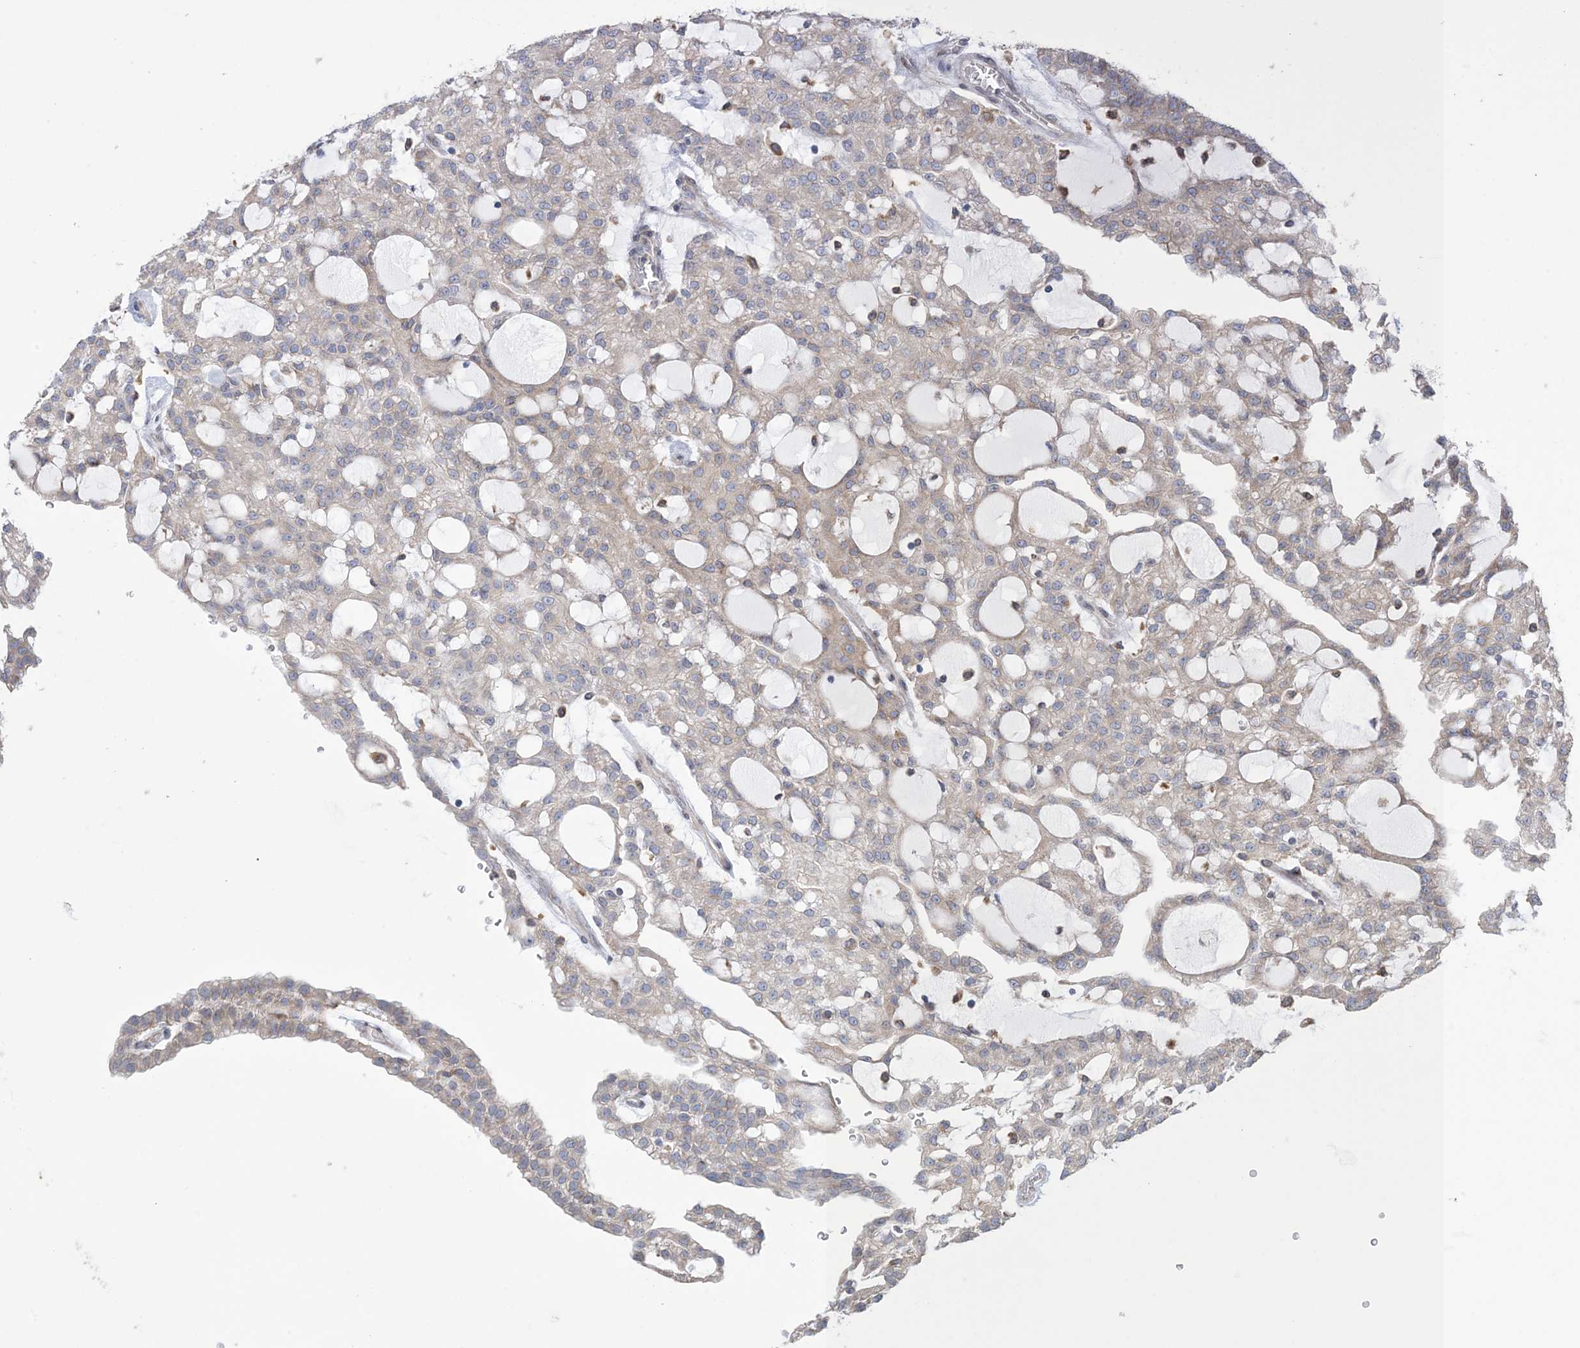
{"staining": {"intensity": "weak", "quantity": "<25%", "location": "cytoplasmic/membranous"}, "tissue": "renal cancer", "cell_type": "Tumor cells", "image_type": "cancer", "snomed": [{"axis": "morphology", "description": "Adenocarcinoma, NOS"}, {"axis": "topography", "description": "Kidney"}], "caption": "Histopathology image shows no significant protein staining in tumor cells of renal cancer (adenocarcinoma).", "gene": "SHANK1", "patient": {"sex": "male", "age": 63}}